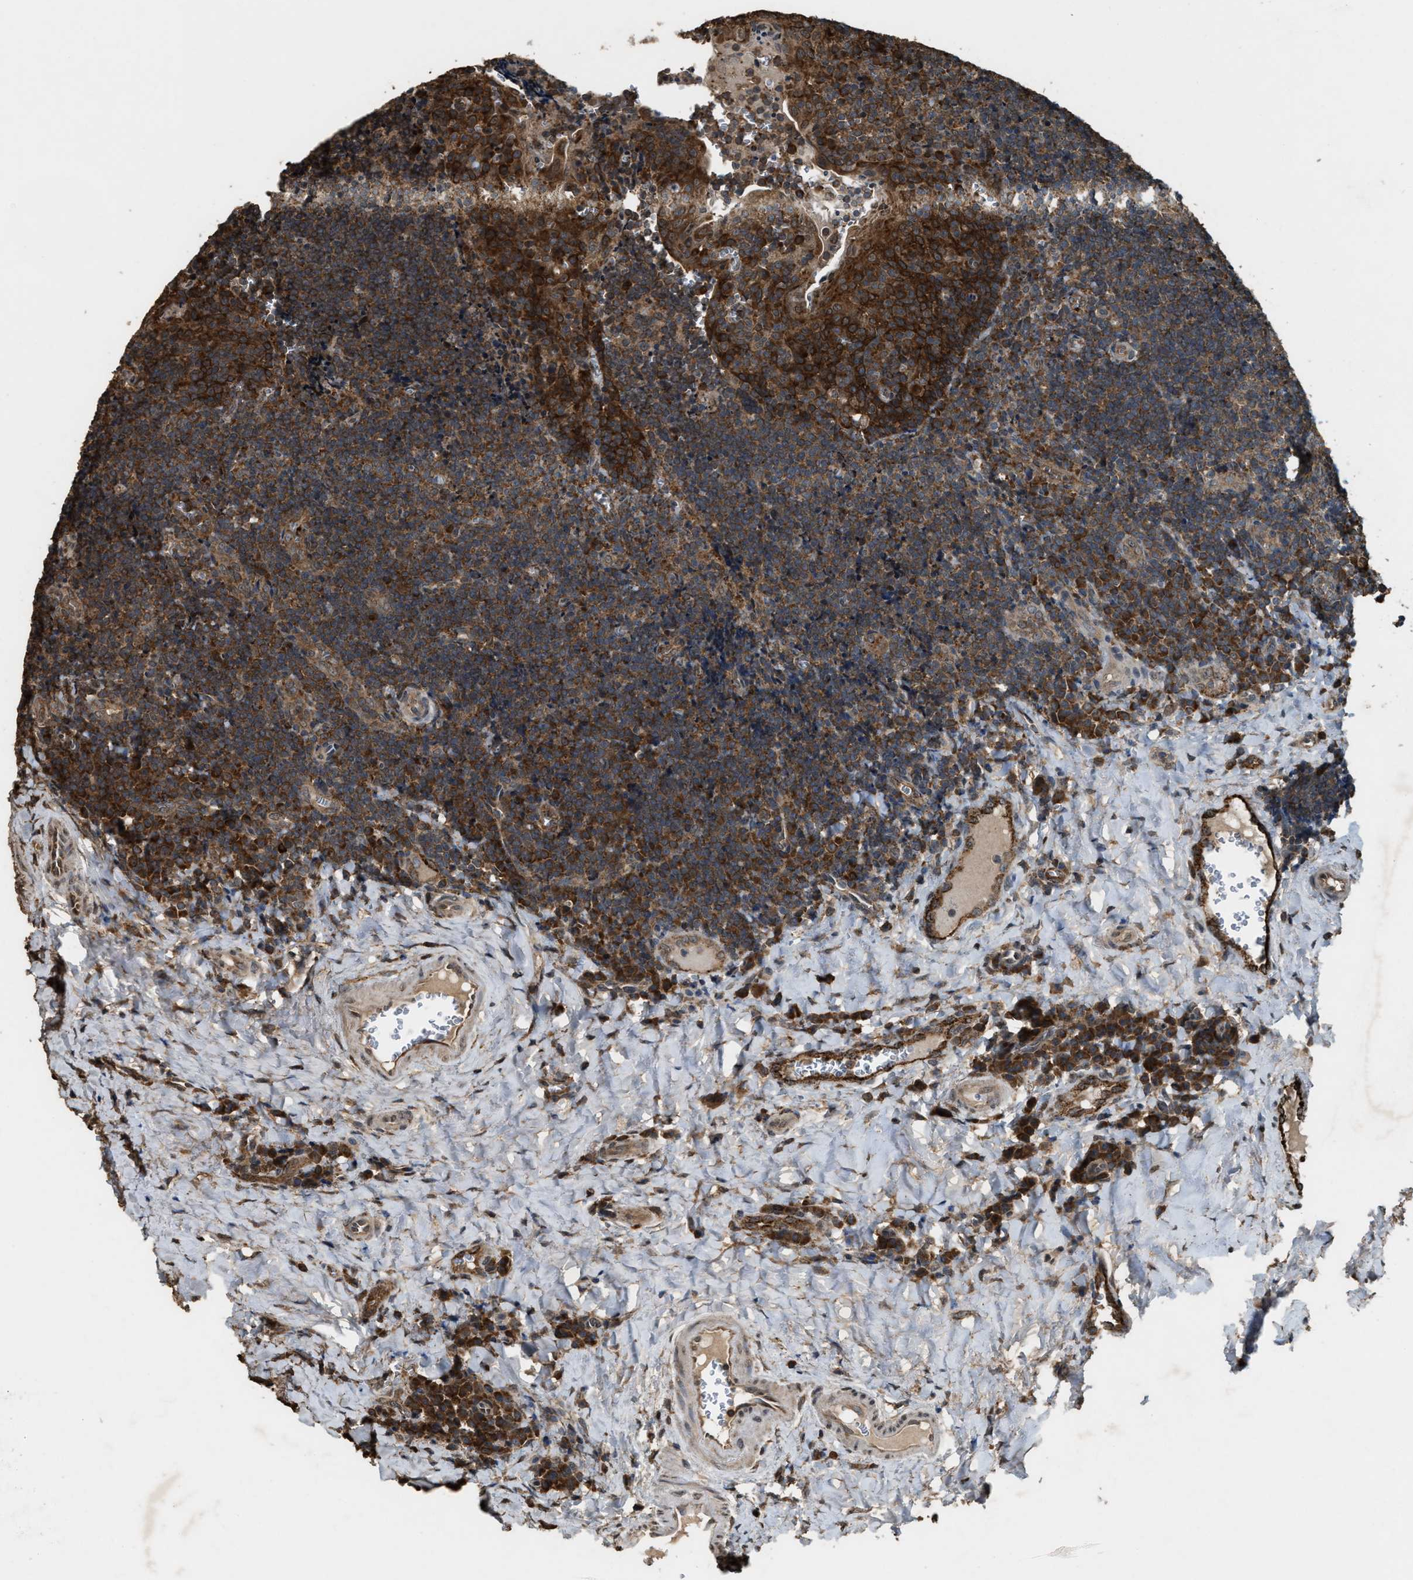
{"staining": {"intensity": "moderate", "quantity": ">75%", "location": "cytoplasmic/membranous"}, "tissue": "tonsil", "cell_type": "Germinal center cells", "image_type": "normal", "snomed": [{"axis": "morphology", "description": "Normal tissue, NOS"}, {"axis": "morphology", "description": "Inflammation, NOS"}, {"axis": "topography", "description": "Tonsil"}], "caption": "Tonsil stained with DAB IHC shows medium levels of moderate cytoplasmic/membranous staining in about >75% of germinal center cells. The protein of interest is shown in brown color, while the nuclei are stained blue.", "gene": "ARHGEF5", "patient": {"sex": "female", "age": 31}}